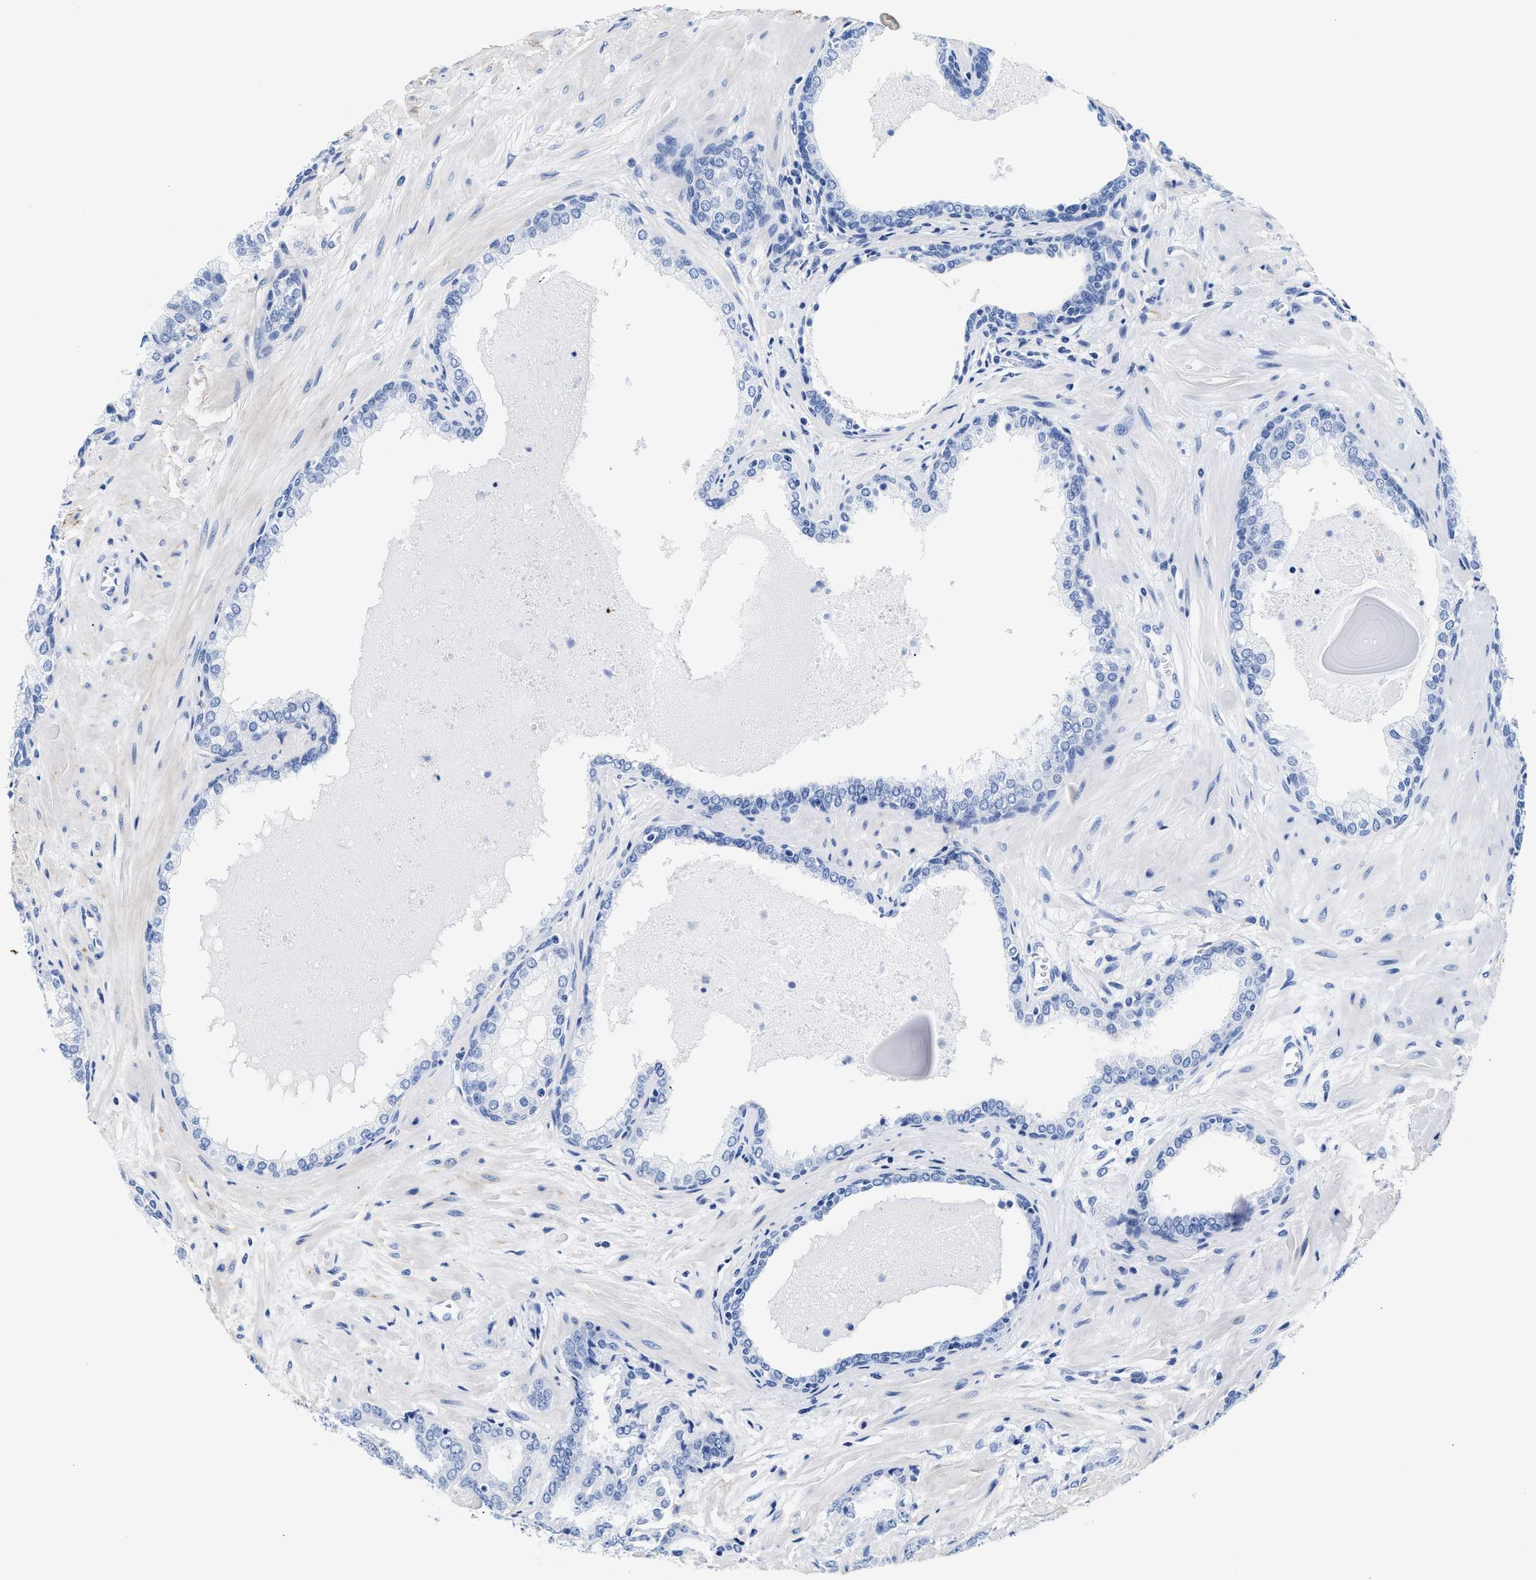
{"staining": {"intensity": "negative", "quantity": "none", "location": "none"}, "tissue": "prostate cancer", "cell_type": "Tumor cells", "image_type": "cancer", "snomed": [{"axis": "morphology", "description": "Adenocarcinoma, Low grade"}, {"axis": "topography", "description": "Prostate"}], "caption": "This is a histopathology image of immunohistochemistry (IHC) staining of low-grade adenocarcinoma (prostate), which shows no expression in tumor cells.", "gene": "ACTL7B", "patient": {"sex": "male", "age": 53}}